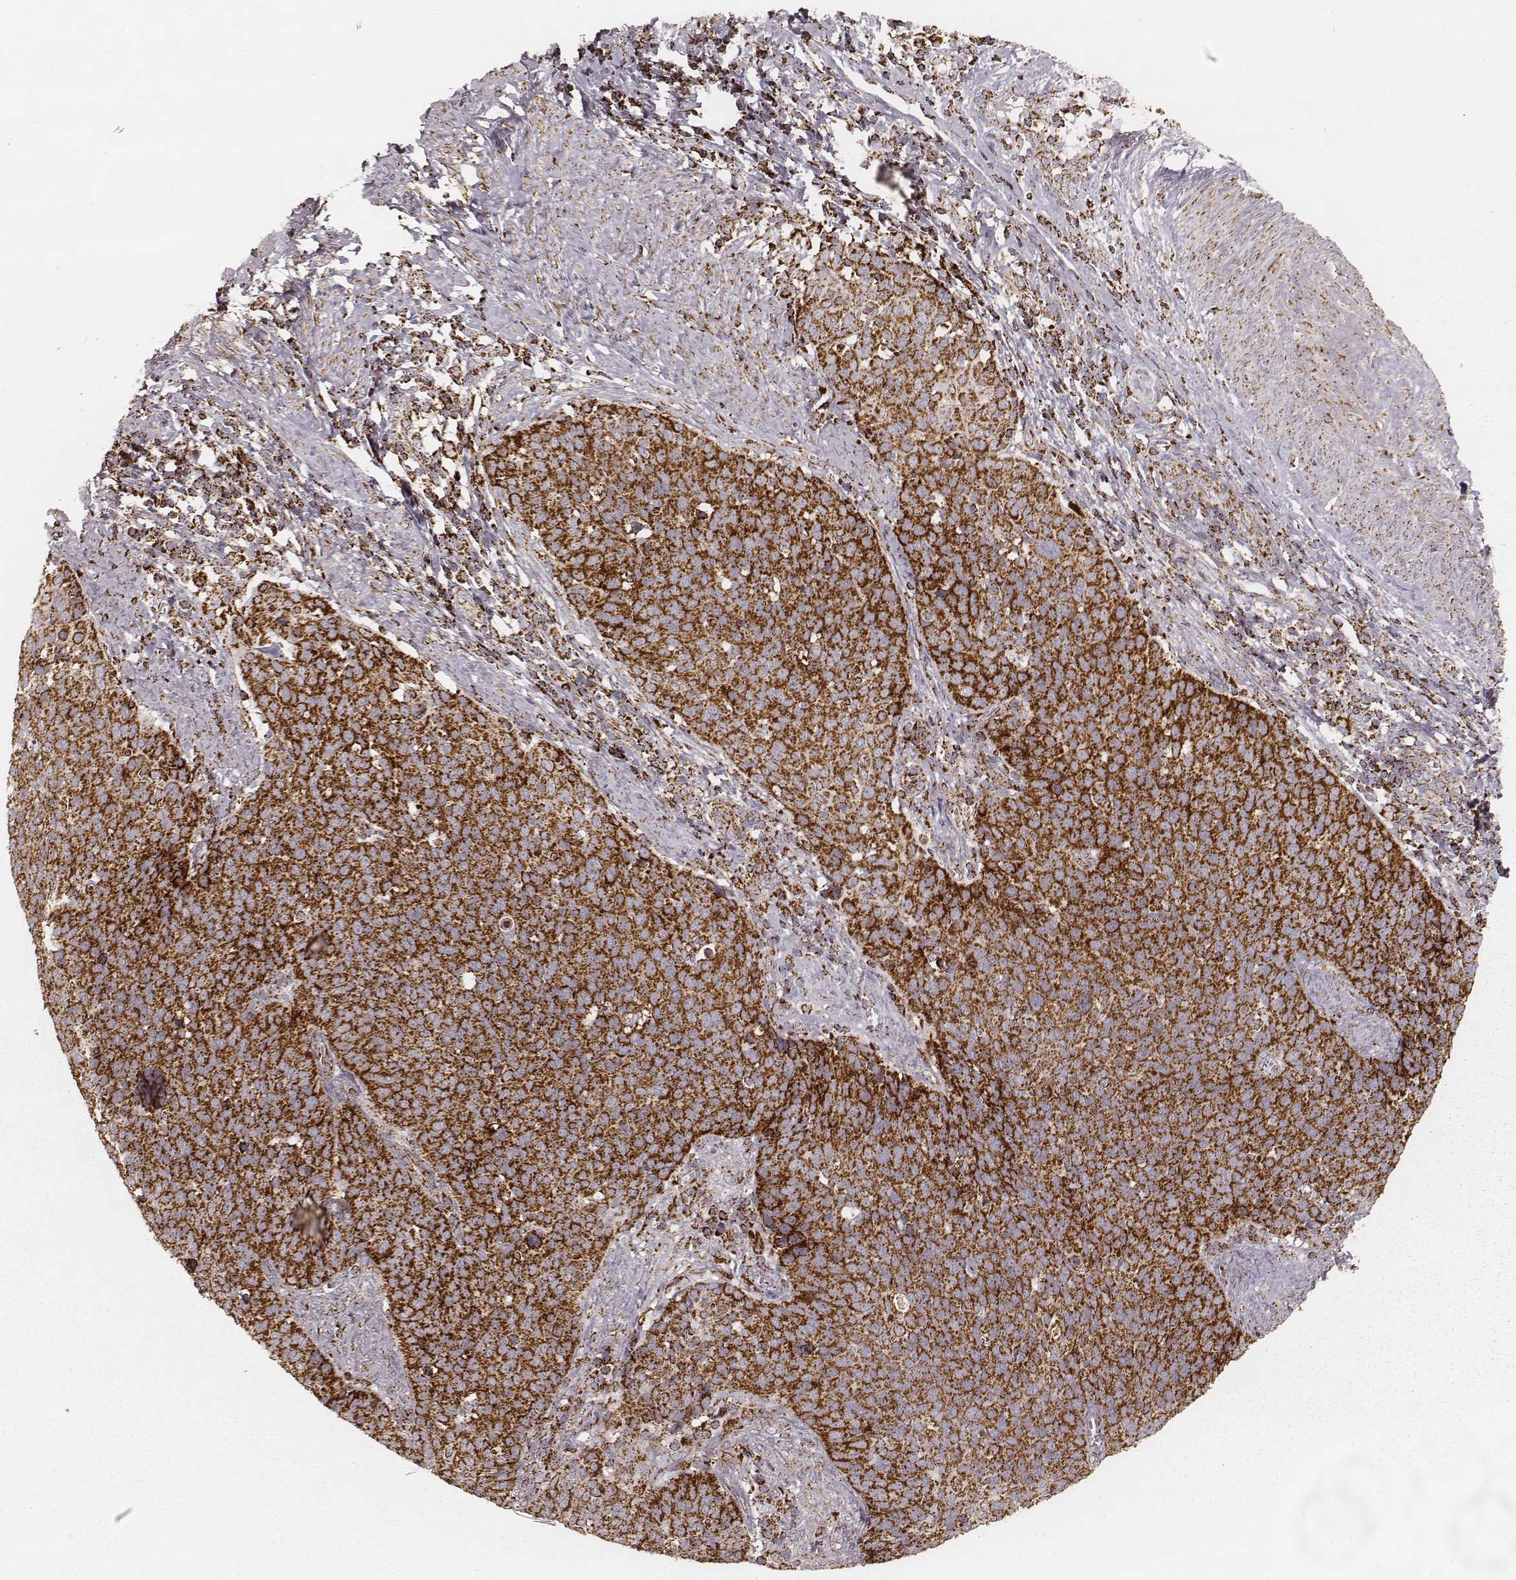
{"staining": {"intensity": "strong", "quantity": ">75%", "location": "cytoplasmic/membranous"}, "tissue": "cervical cancer", "cell_type": "Tumor cells", "image_type": "cancer", "snomed": [{"axis": "morphology", "description": "Normal tissue, NOS"}, {"axis": "morphology", "description": "Squamous cell carcinoma, NOS"}, {"axis": "topography", "description": "Cervix"}], "caption": "Protein staining of cervical cancer (squamous cell carcinoma) tissue displays strong cytoplasmic/membranous expression in approximately >75% of tumor cells. (DAB IHC, brown staining for protein, blue staining for nuclei).", "gene": "CS", "patient": {"sex": "female", "age": 39}}